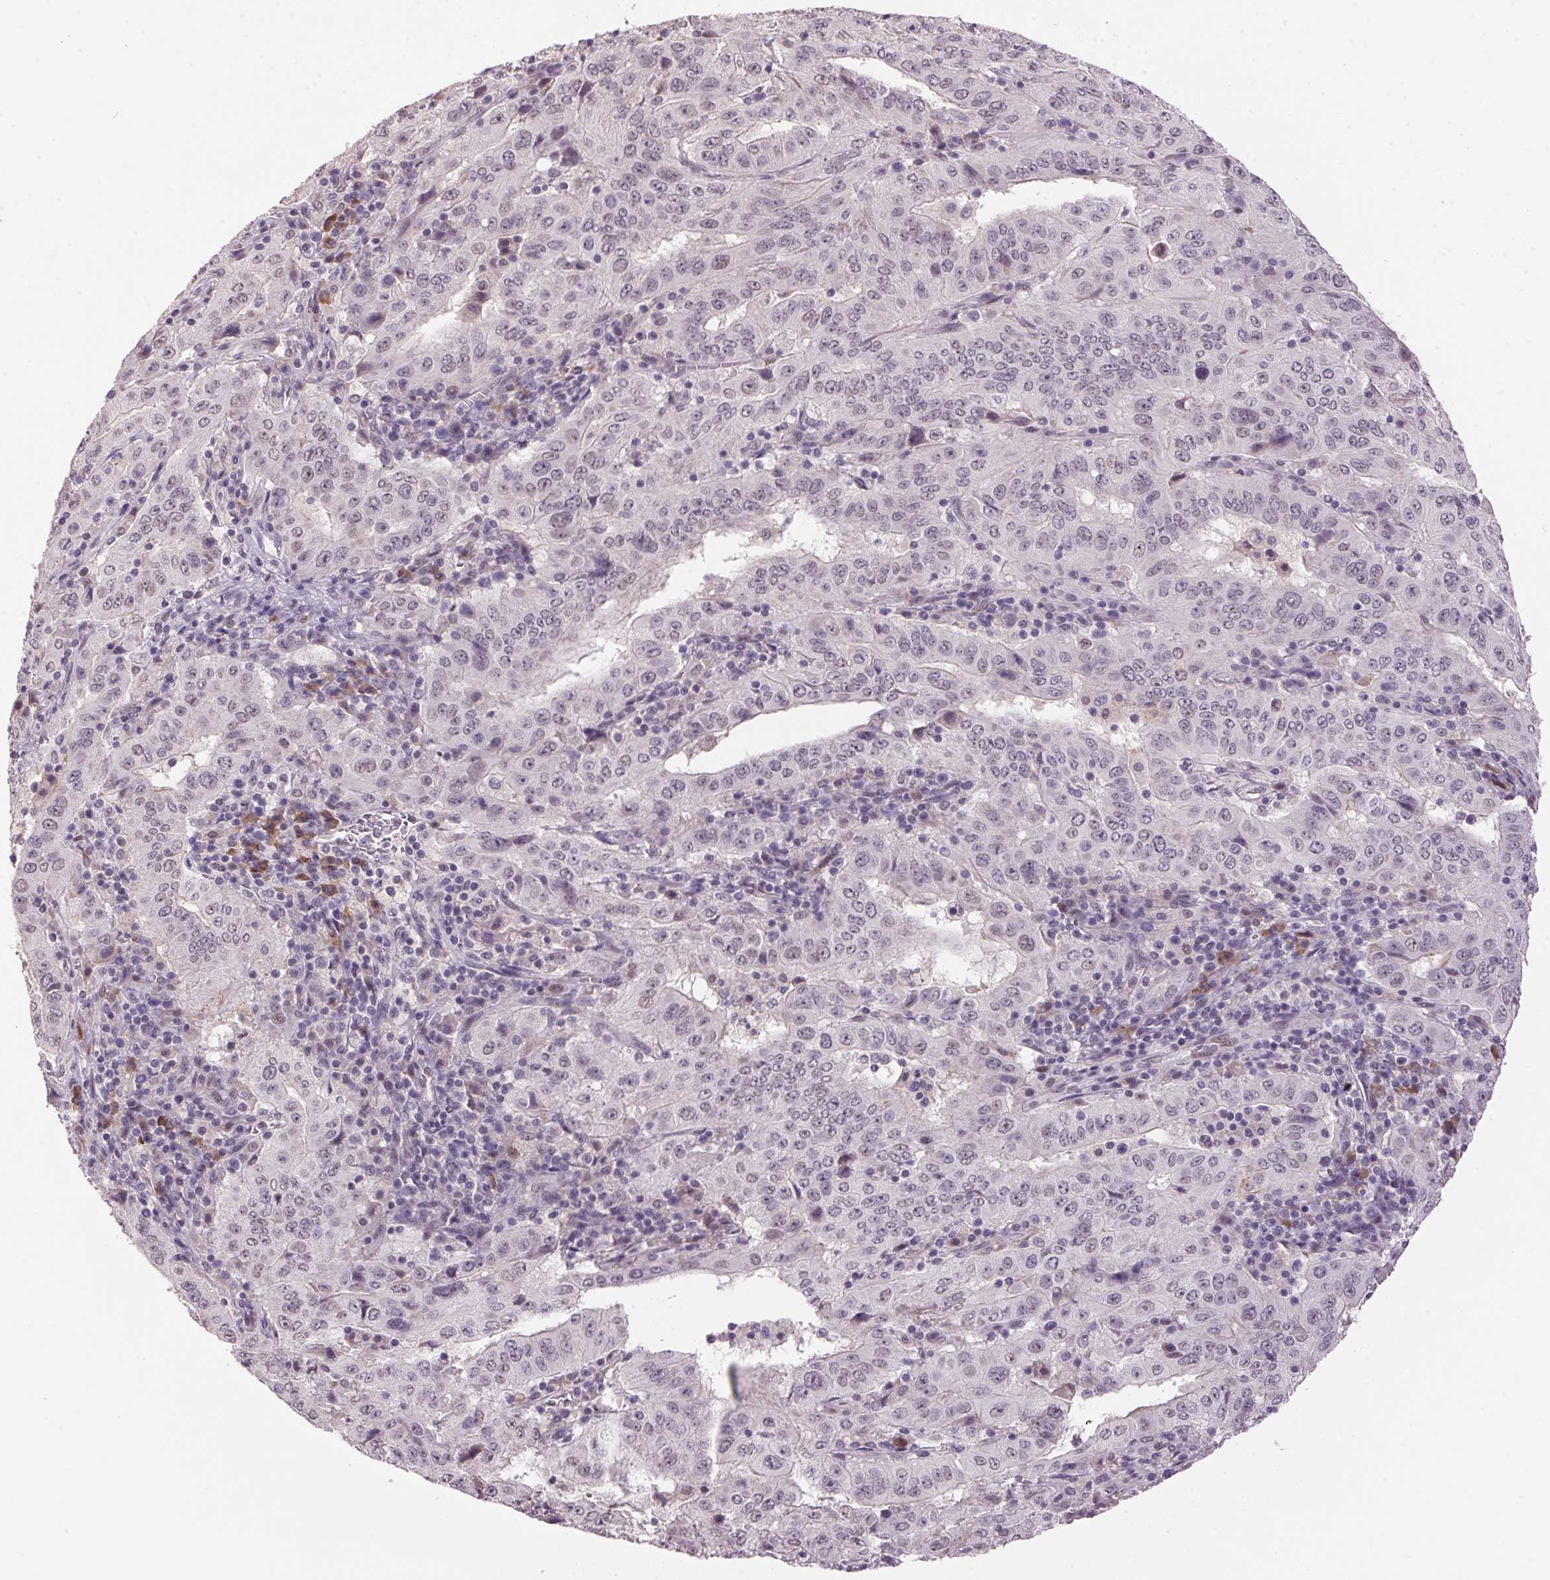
{"staining": {"intensity": "weak", "quantity": "25%-75%", "location": "nuclear"}, "tissue": "pancreatic cancer", "cell_type": "Tumor cells", "image_type": "cancer", "snomed": [{"axis": "morphology", "description": "Adenocarcinoma, NOS"}, {"axis": "topography", "description": "Pancreas"}], "caption": "Adenocarcinoma (pancreatic) stained with a brown dye reveals weak nuclear positive positivity in about 25%-75% of tumor cells.", "gene": "ZBTB4", "patient": {"sex": "male", "age": 63}}